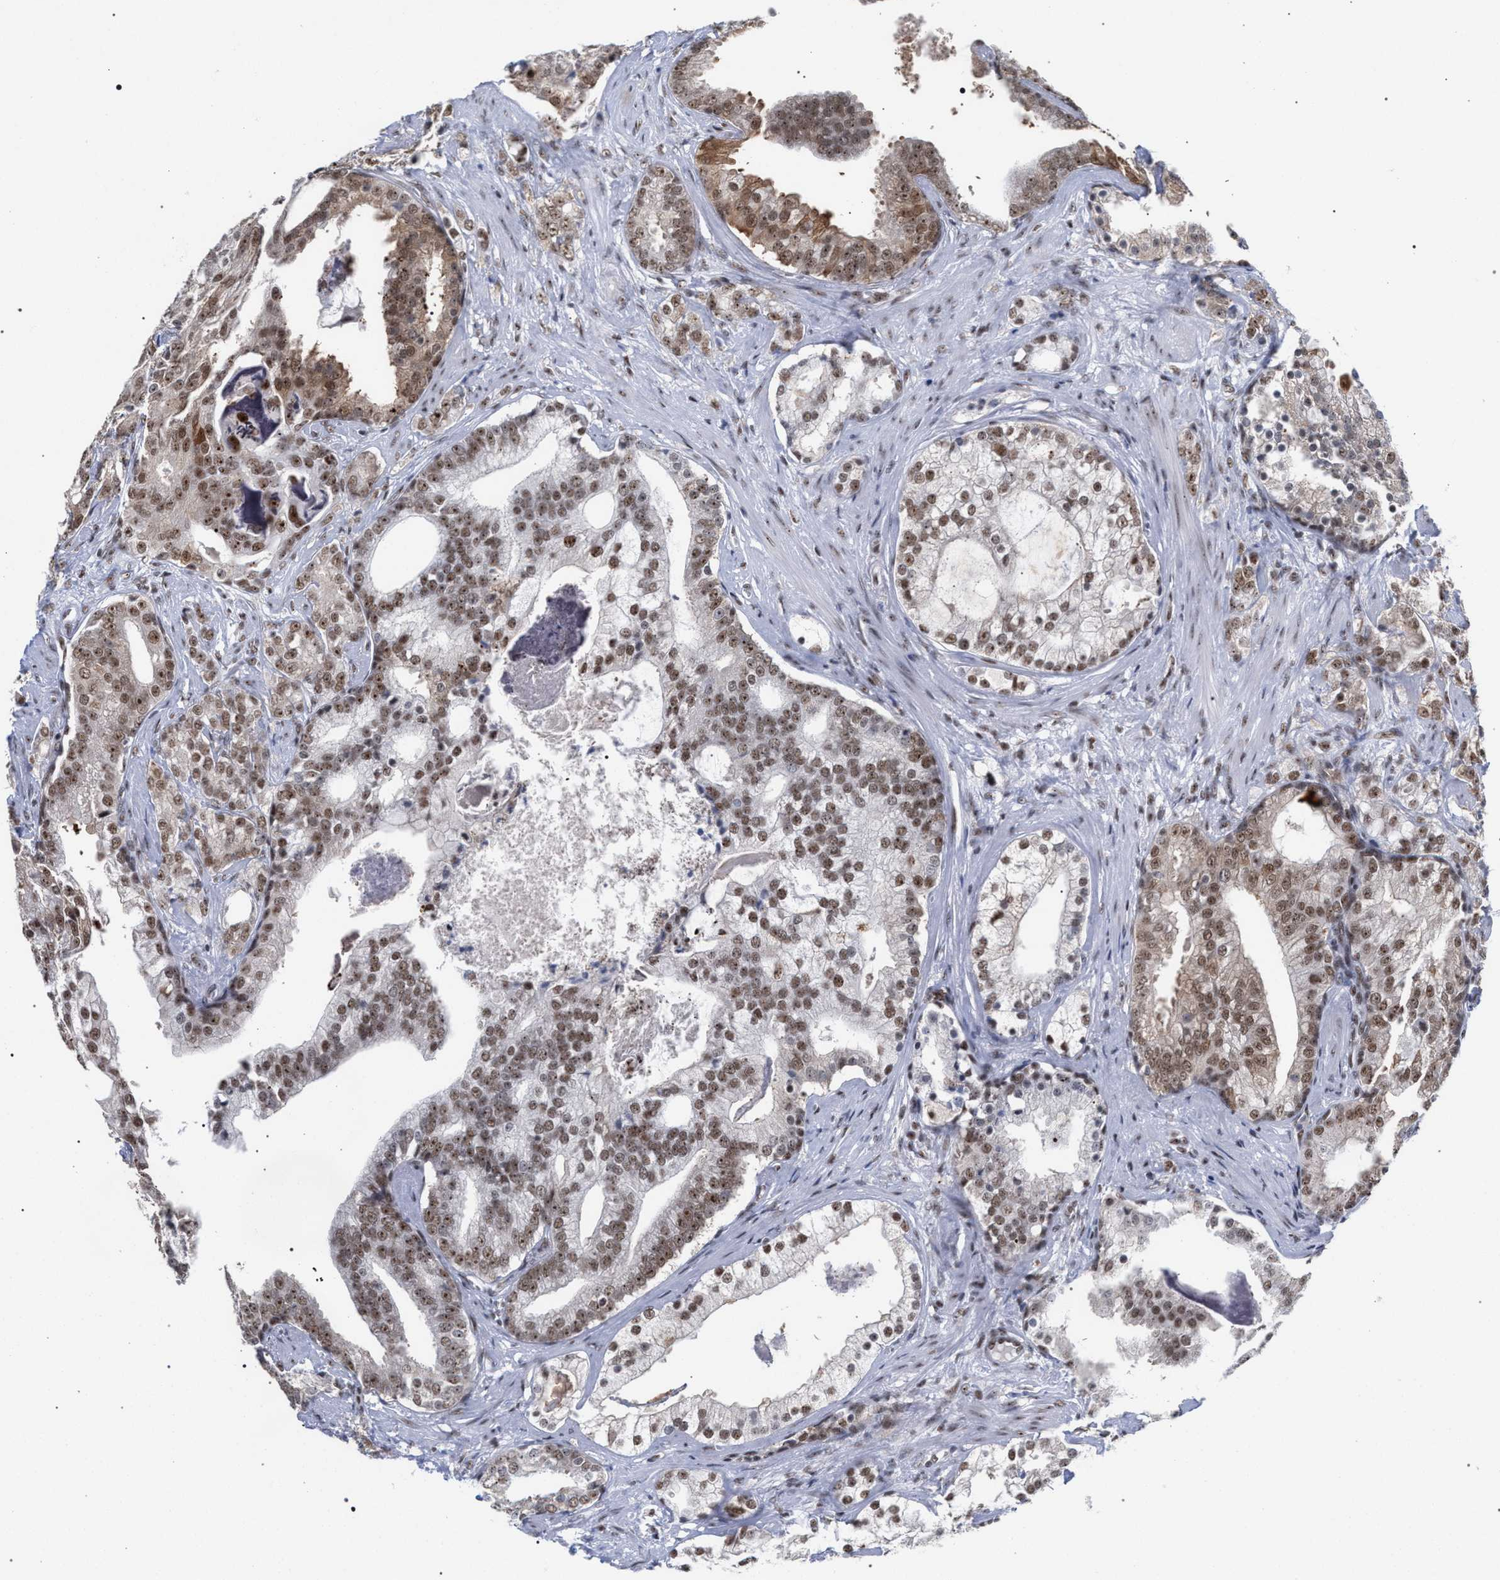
{"staining": {"intensity": "moderate", "quantity": ">75%", "location": "nuclear"}, "tissue": "prostate cancer", "cell_type": "Tumor cells", "image_type": "cancer", "snomed": [{"axis": "morphology", "description": "Adenocarcinoma, Low grade"}, {"axis": "topography", "description": "Prostate"}], "caption": "This is a photomicrograph of immunohistochemistry (IHC) staining of prostate cancer (adenocarcinoma (low-grade)), which shows moderate staining in the nuclear of tumor cells.", "gene": "SCAF4", "patient": {"sex": "male", "age": 58}}